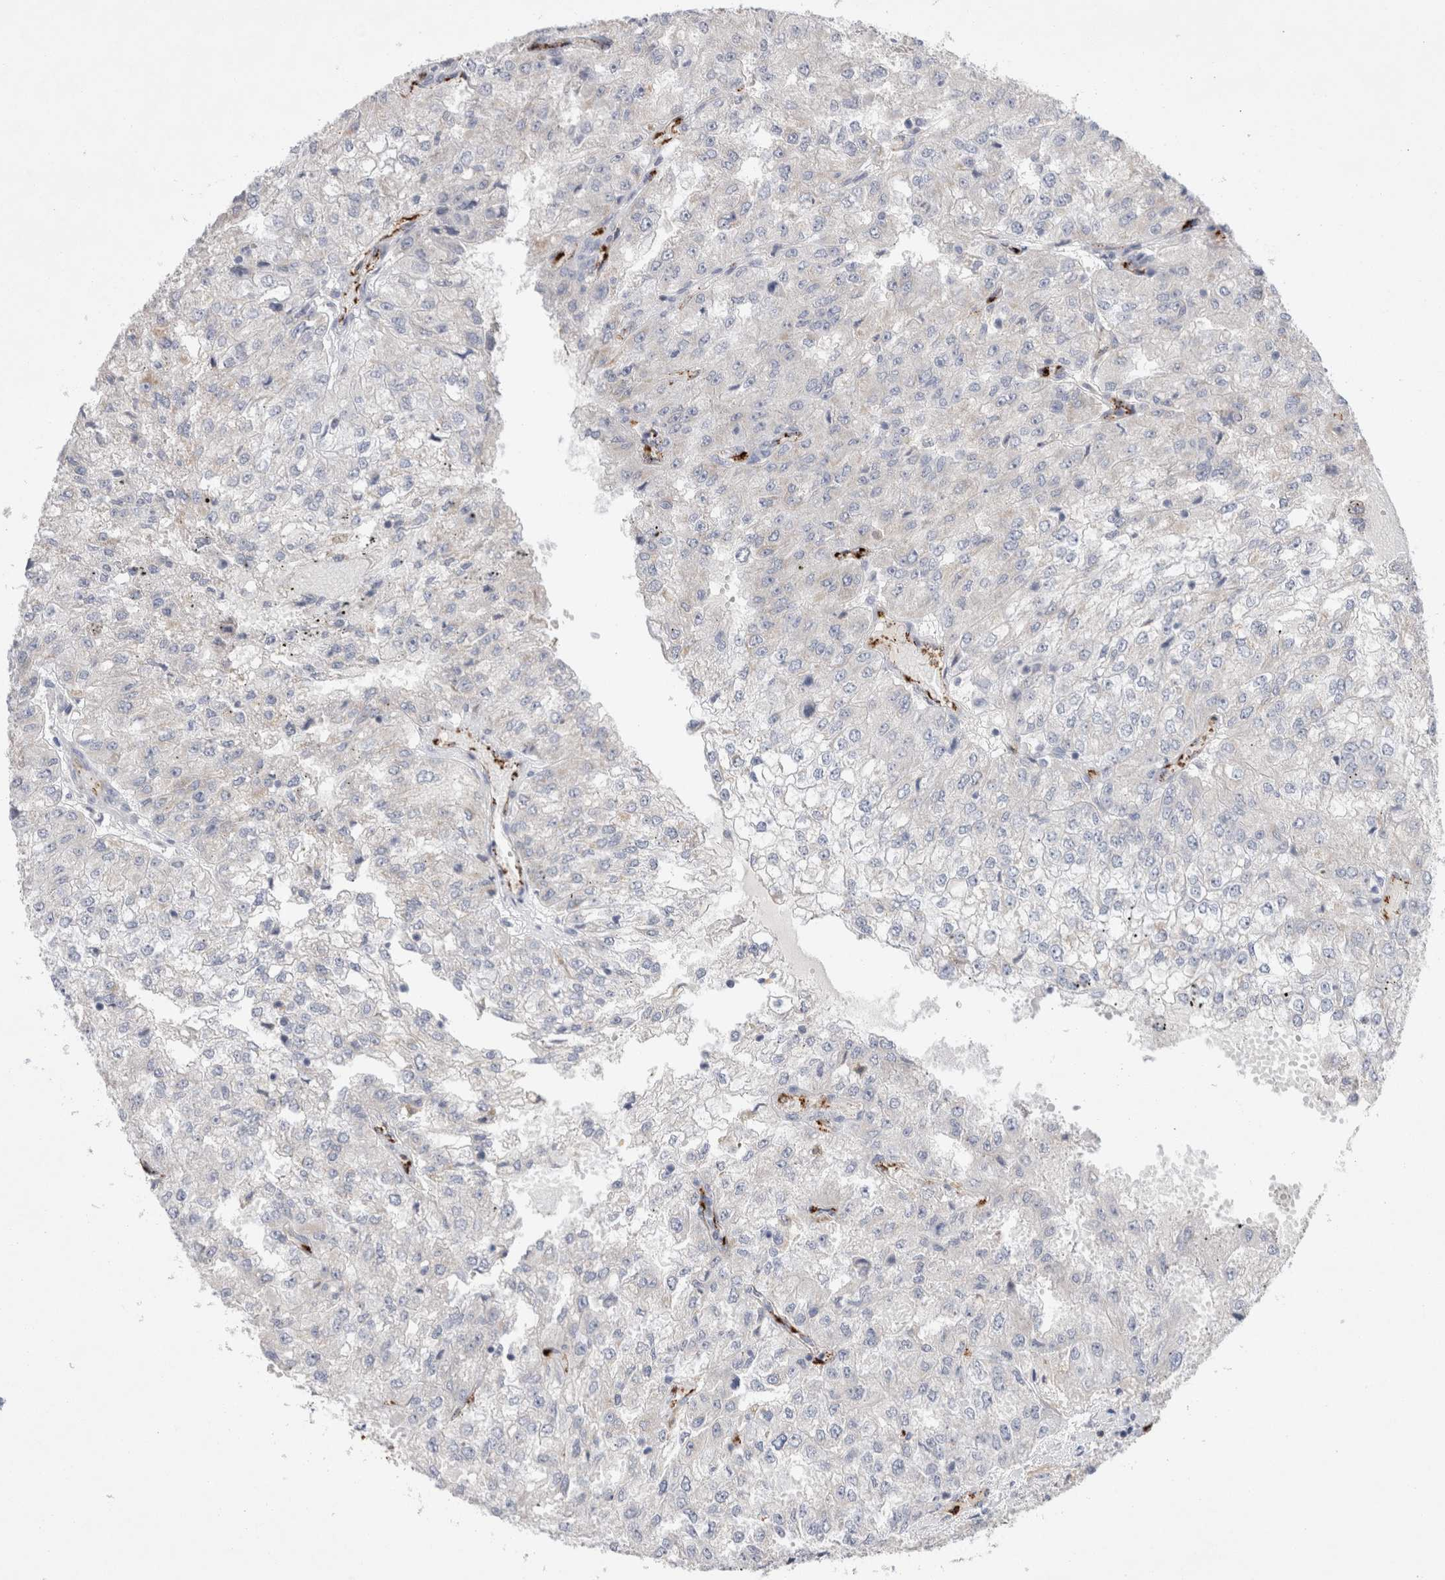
{"staining": {"intensity": "negative", "quantity": "none", "location": "none"}, "tissue": "renal cancer", "cell_type": "Tumor cells", "image_type": "cancer", "snomed": [{"axis": "morphology", "description": "Adenocarcinoma, NOS"}, {"axis": "topography", "description": "Kidney"}], "caption": "Tumor cells are negative for brown protein staining in renal cancer (adenocarcinoma). (DAB (3,3'-diaminobenzidine) immunohistochemistry with hematoxylin counter stain).", "gene": "IARS2", "patient": {"sex": "female", "age": 54}}